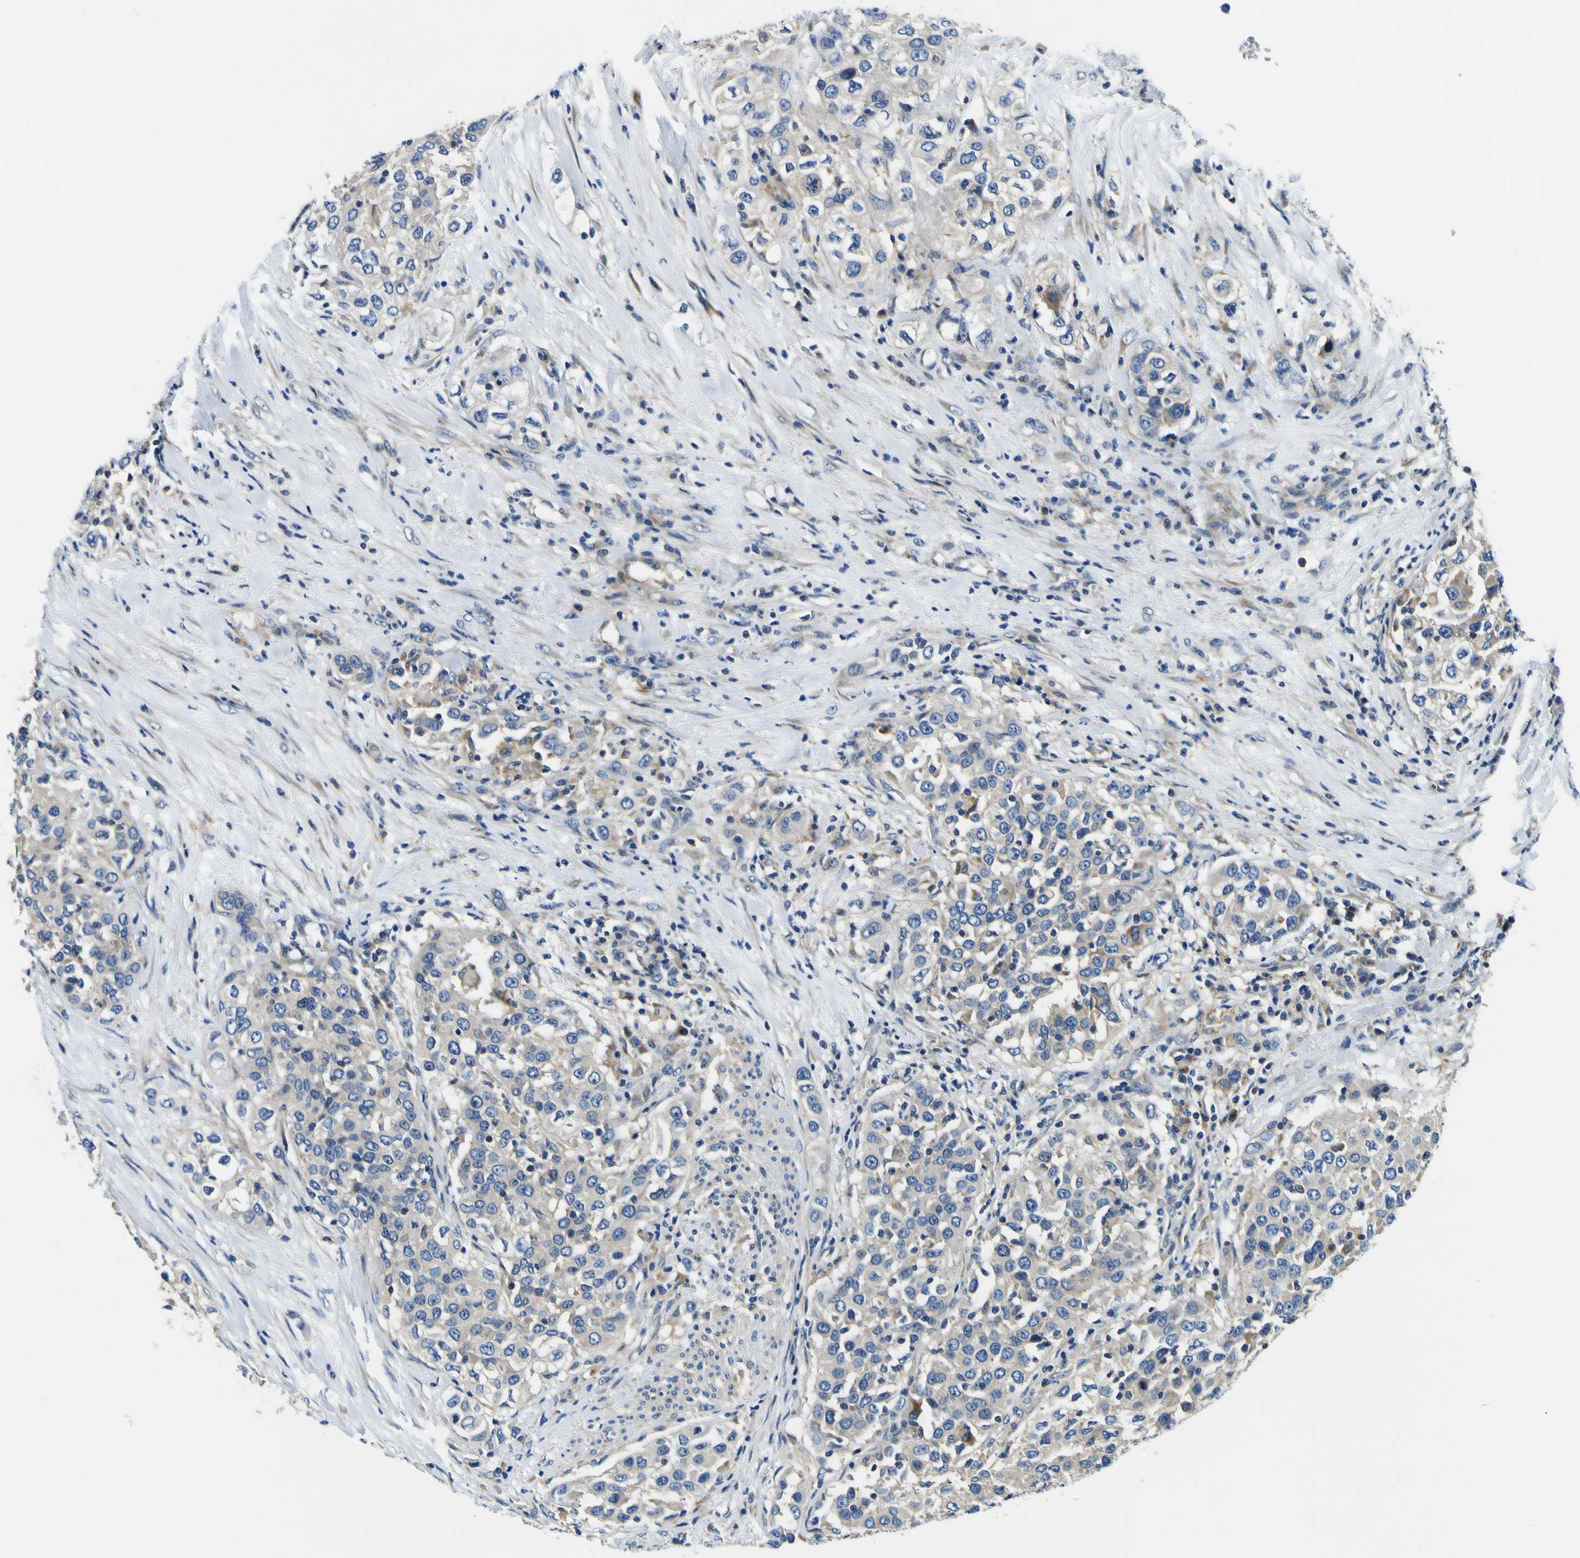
{"staining": {"intensity": "negative", "quantity": "none", "location": "none"}, "tissue": "urothelial cancer", "cell_type": "Tumor cells", "image_type": "cancer", "snomed": [{"axis": "morphology", "description": "Urothelial carcinoma, High grade"}, {"axis": "topography", "description": "Urinary bladder"}], "caption": "IHC image of neoplastic tissue: urothelial cancer stained with DAB (3,3'-diaminobenzidine) displays no significant protein expression in tumor cells.", "gene": "CLSTN1", "patient": {"sex": "female", "age": 80}}